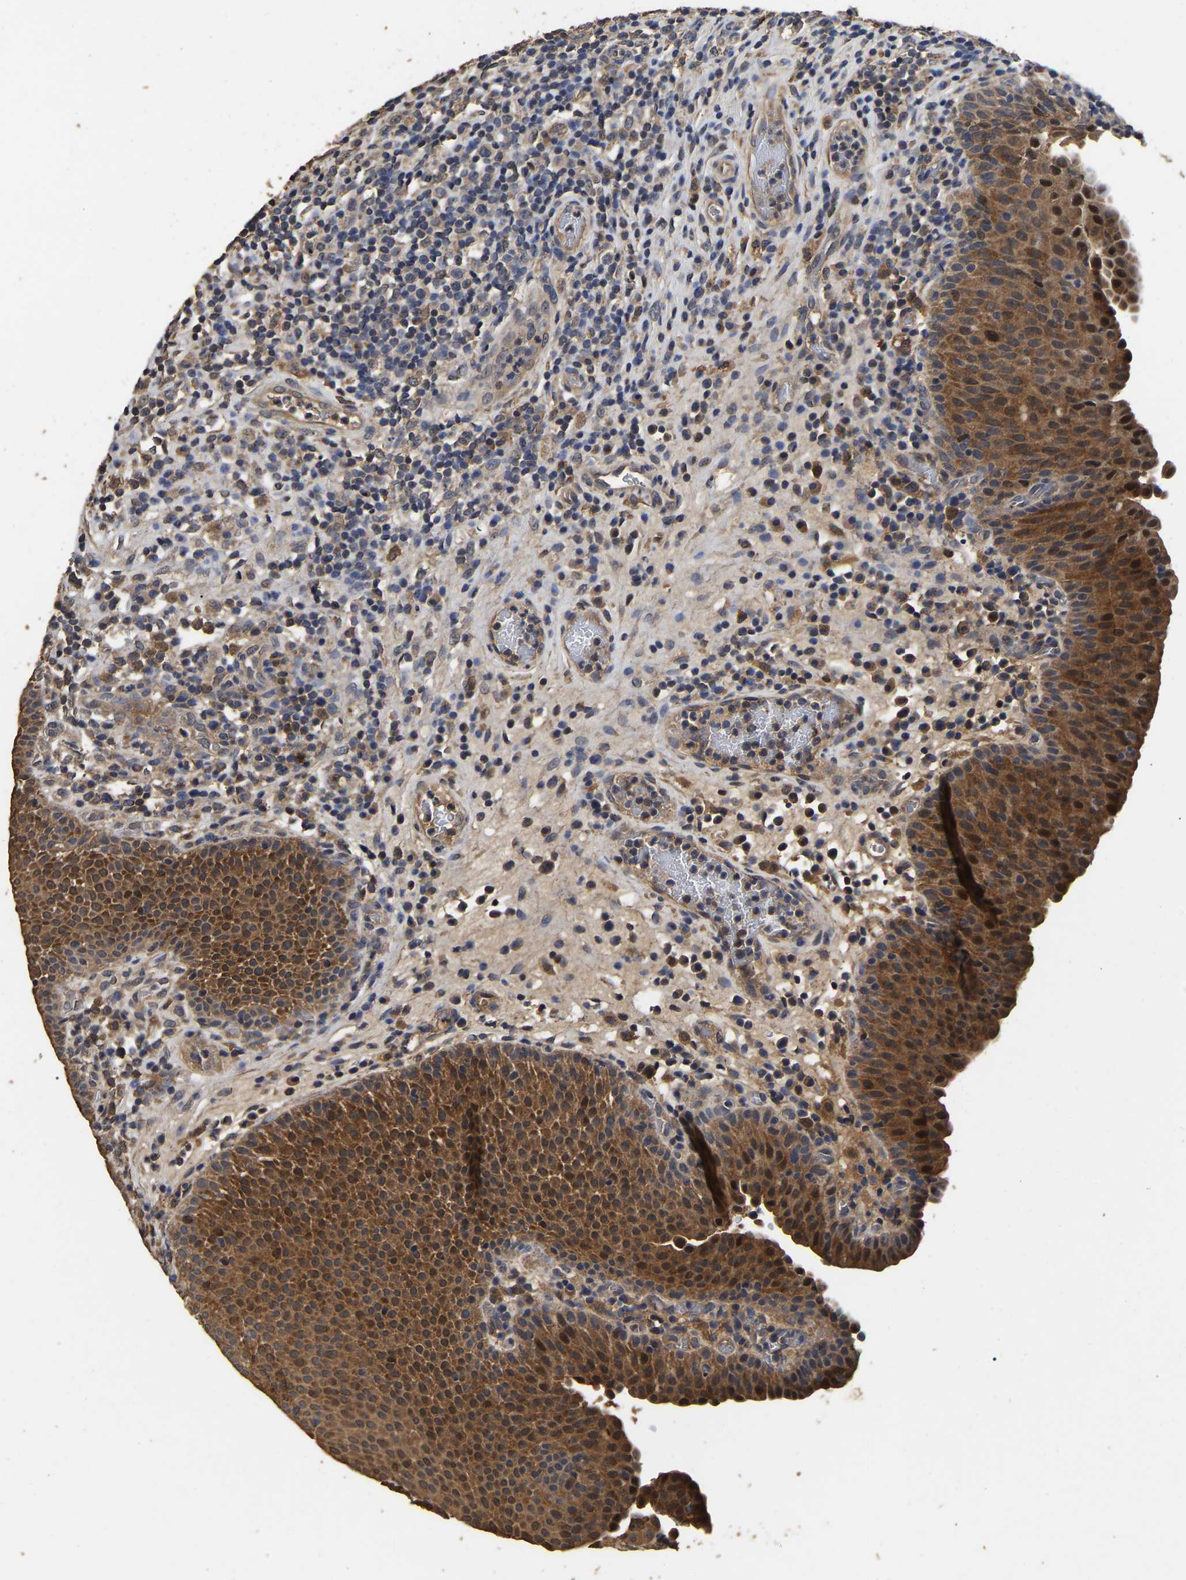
{"staining": {"intensity": "strong", "quantity": ">75%", "location": "cytoplasmic/membranous"}, "tissue": "urothelial cancer", "cell_type": "Tumor cells", "image_type": "cancer", "snomed": [{"axis": "morphology", "description": "Urothelial carcinoma, High grade"}, {"axis": "topography", "description": "Urinary bladder"}], "caption": "Urothelial carcinoma (high-grade) stained for a protein (brown) displays strong cytoplasmic/membranous positive positivity in approximately >75% of tumor cells.", "gene": "STK32C", "patient": {"sex": "male", "age": 74}}